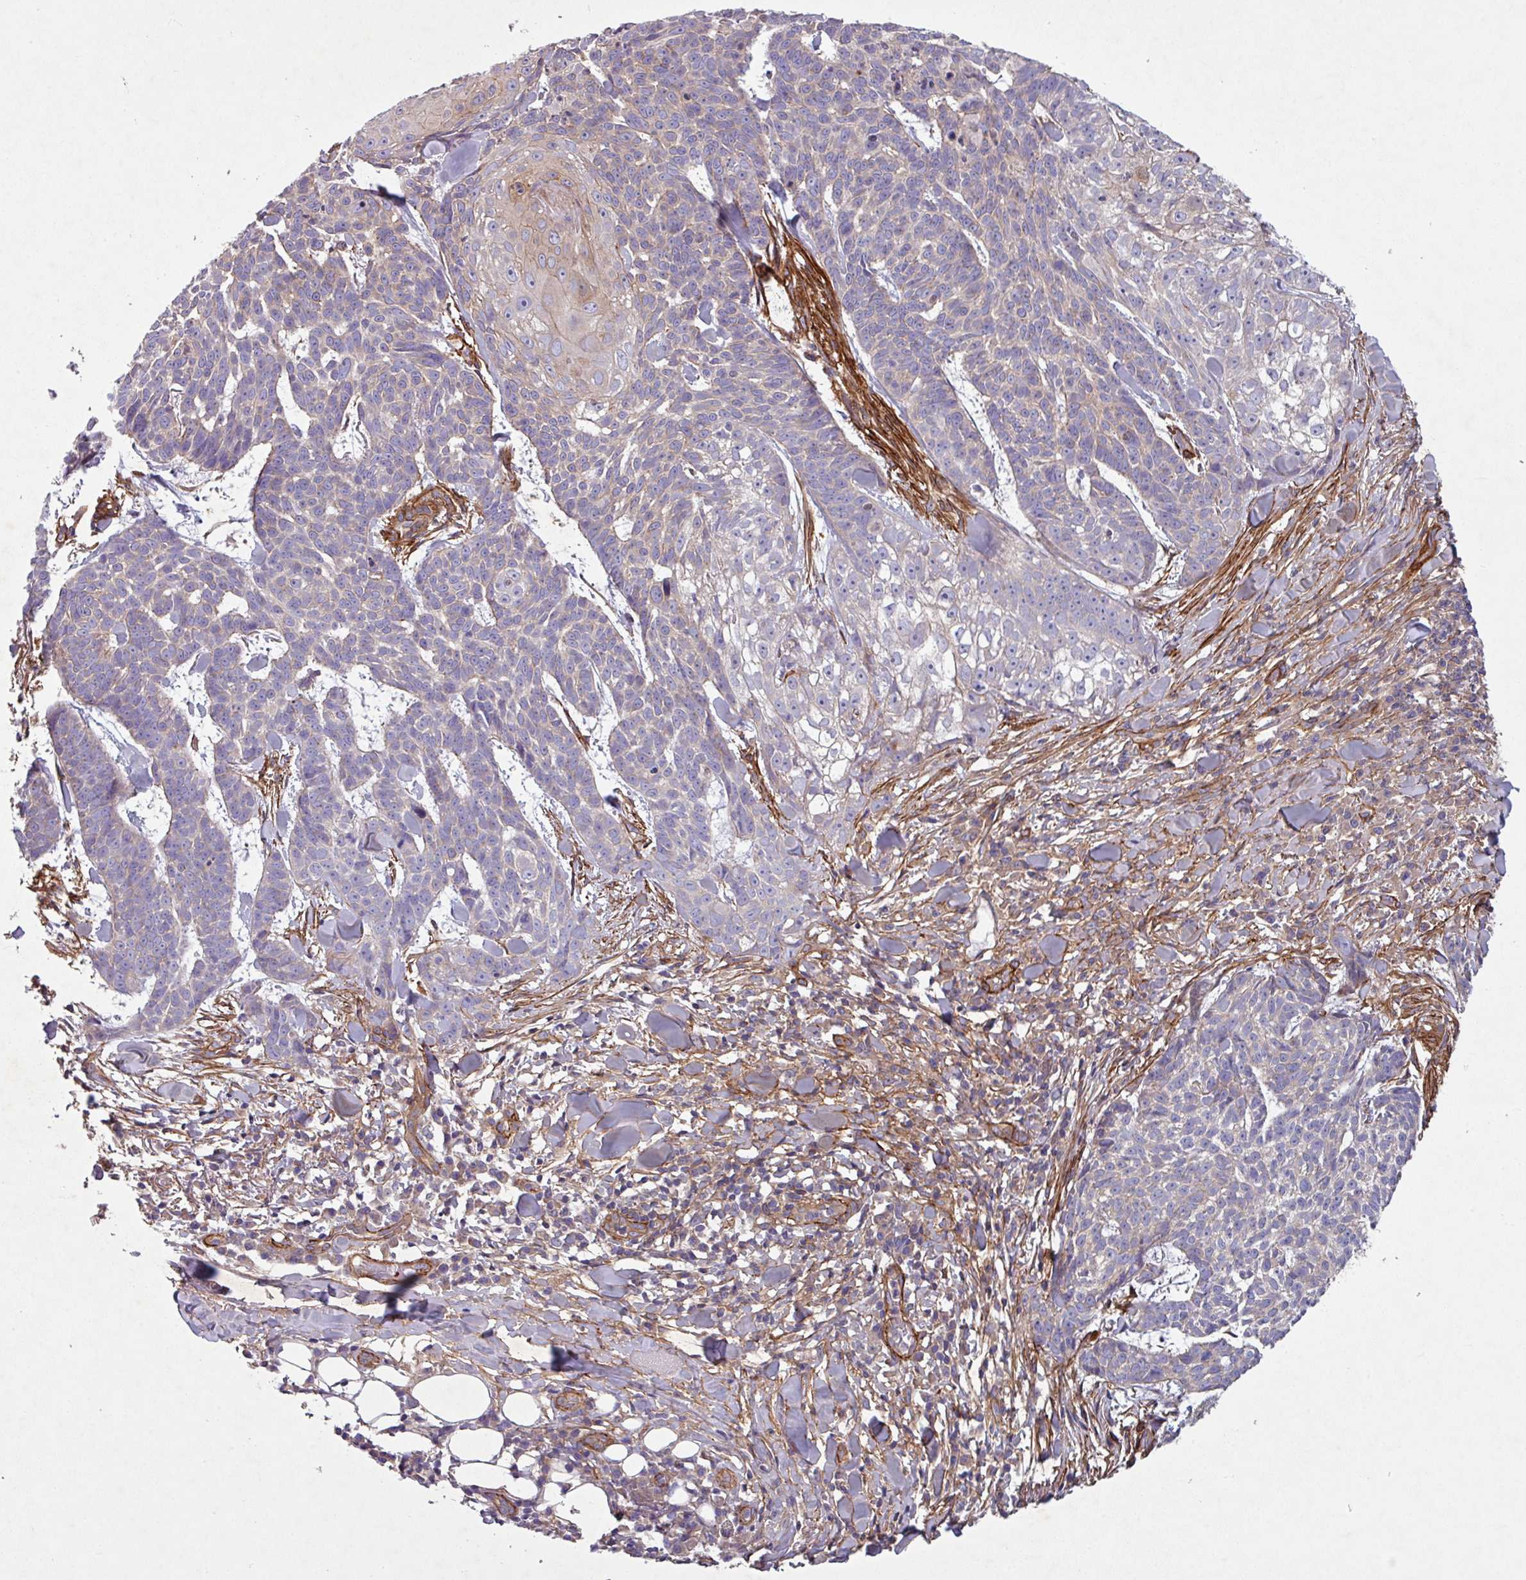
{"staining": {"intensity": "weak", "quantity": "25%-75%", "location": "cytoplasmic/membranous"}, "tissue": "skin cancer", "cell_type": "Tumor cells", "image_type": "cancer", "snomed": [{"axis": "morphology", "description": "Basal cell carcinoma"}, {"axis": "topography", "description": "Skin"}], "caption": "This image exhibits skin cancer (basal cell carcinoma) stained with immunohistochemistry to label a protein in brown. The cytoplasmic/membranous of tumor cells show weak positivity for the protein. Nuclei are counter-stained blue.", "gene": "ATP2C2", "patient": {"sex": "female", "age": 93}}